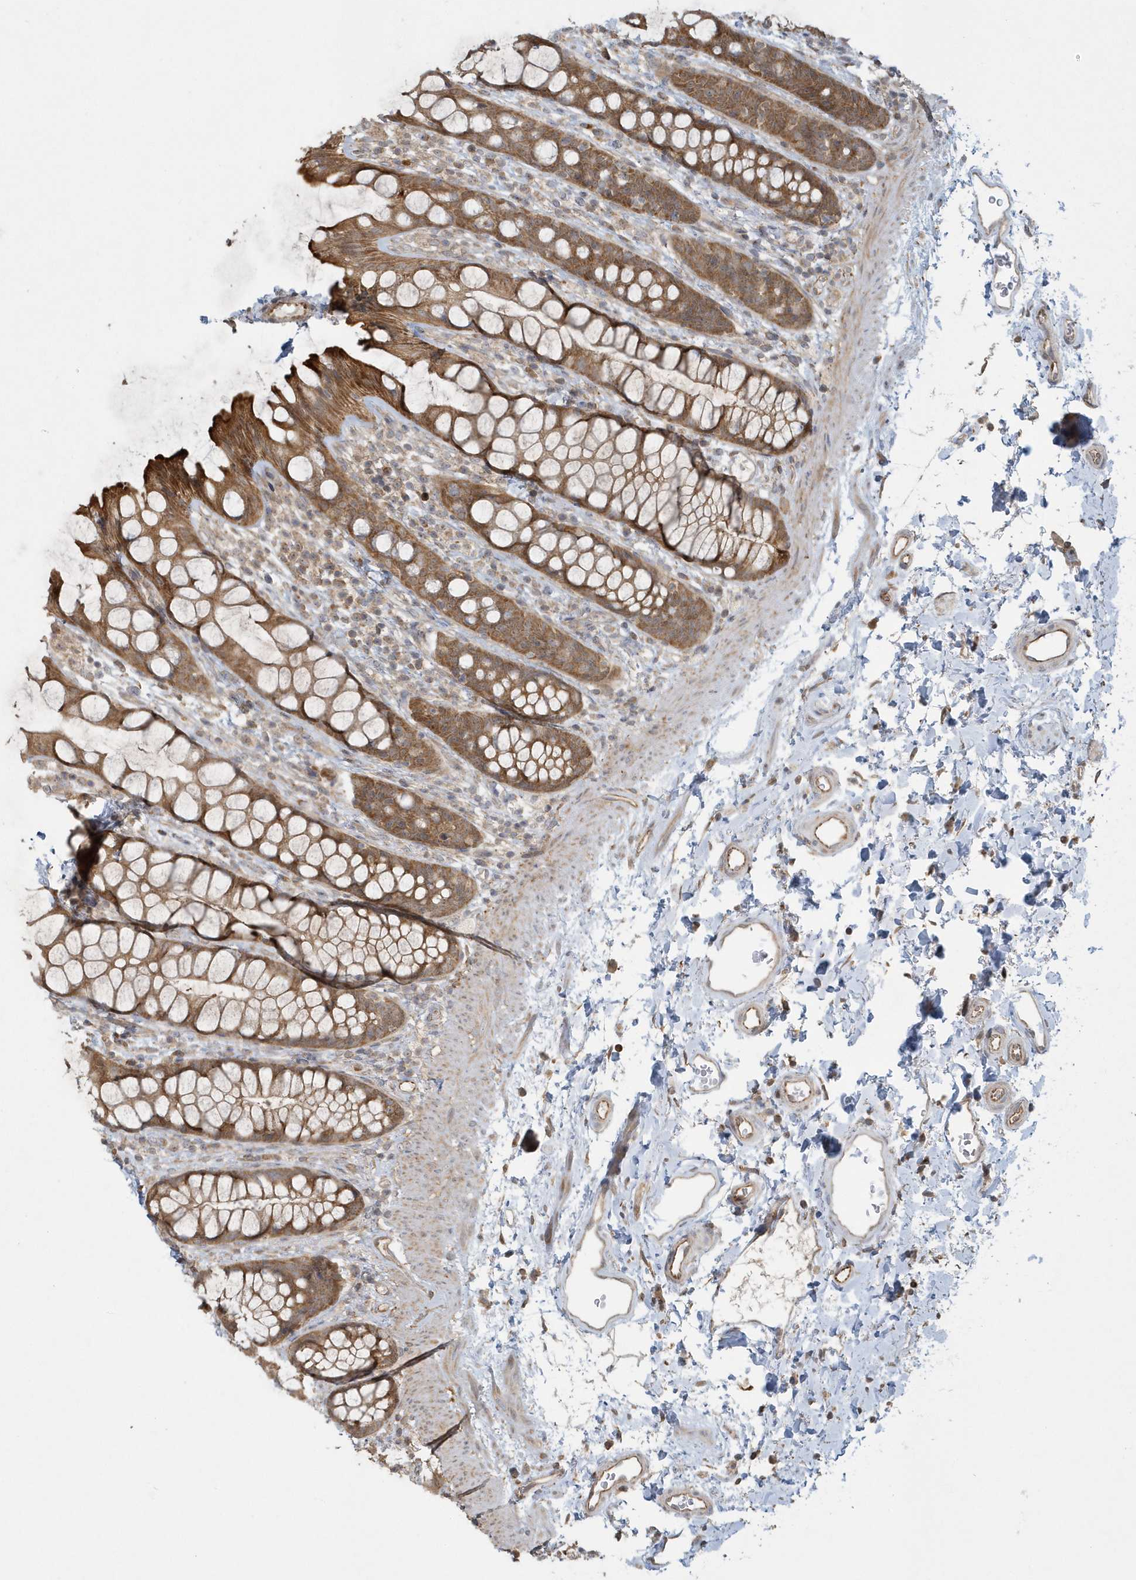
{"staining": {"intensity": "moderate", "quantity": ">75%", "location": "cytoplasmic/membranous"}, "tissue": "rectum", "cell_type": "Glandular cells", "image_type": "normal", "snomed": [{"axis": "morphology", "description": "Normal tissue, NOS"}, {"axis": "topography", "description": "Rectum"}], "caption": "Normal rectum demonstrates moderate cytoplasmic/membranous expression in approximately >75% of glandular cells.", "gene": "THG1L", "patient": {"sex": "female", "age": 65}}